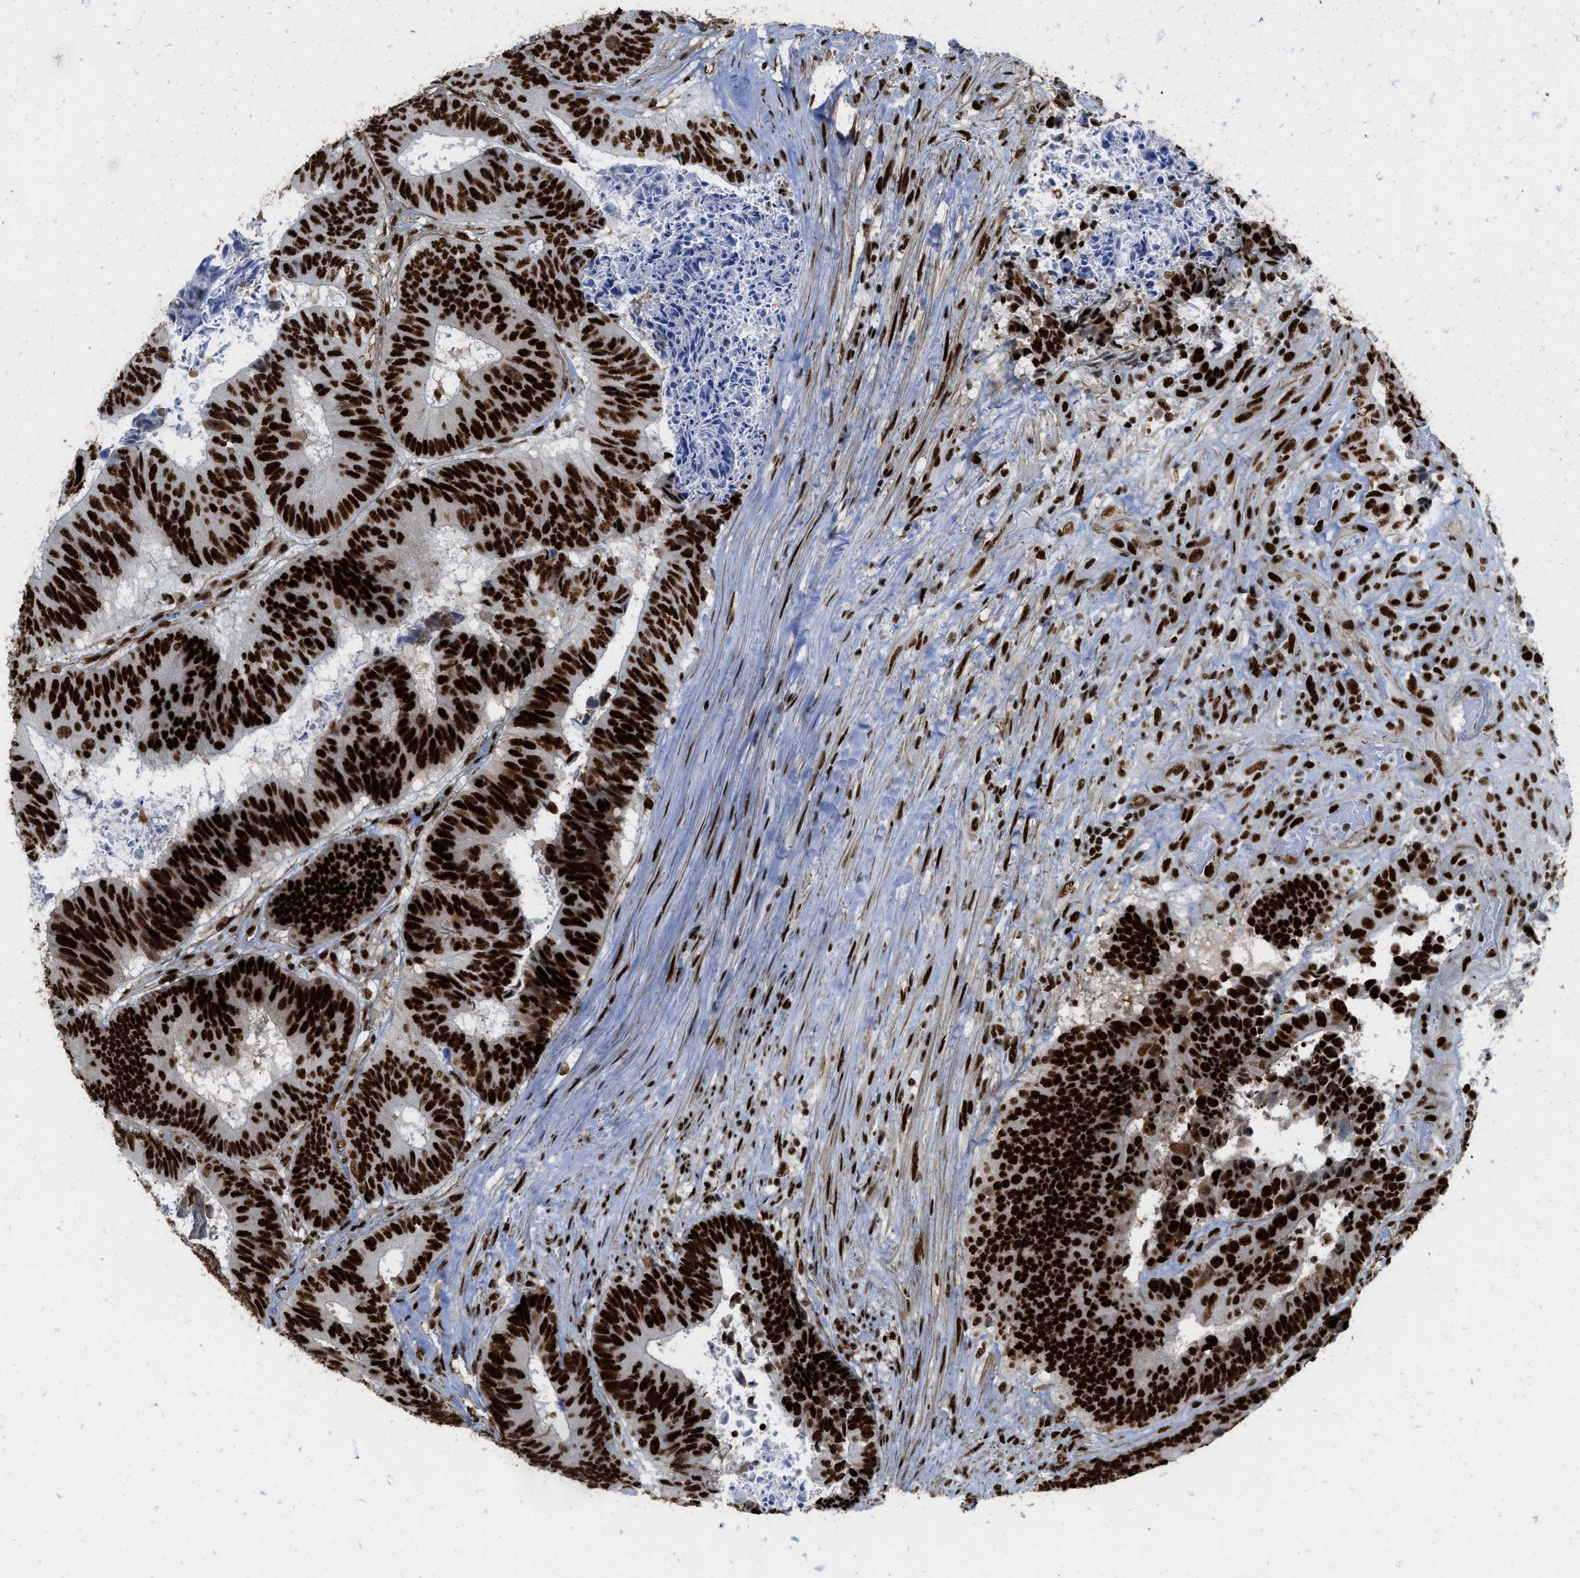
{"staining": {"intensity": "strong", "quantity": ">75%", "location": "nuclear"}, "tissue": "colorectal cancer", "cell_type": "Tumor cells", "image_type": "cancer", "snomed": [{"axis": "morphology", "description": "Adenocarcinoma, NOS"}, {"axis": "topography", "description": "Rectum"}], "caption": "Tumor cells show strong nuclear expression in about >75% of cells in colorectal adenocarcinoma. Using DAB (brown) and hematoxylin (blue) stains, captured at high magnification using brightfield microscopy.", "gene": "ZNF207", "patient": {"sex": "male", "age": 72}}